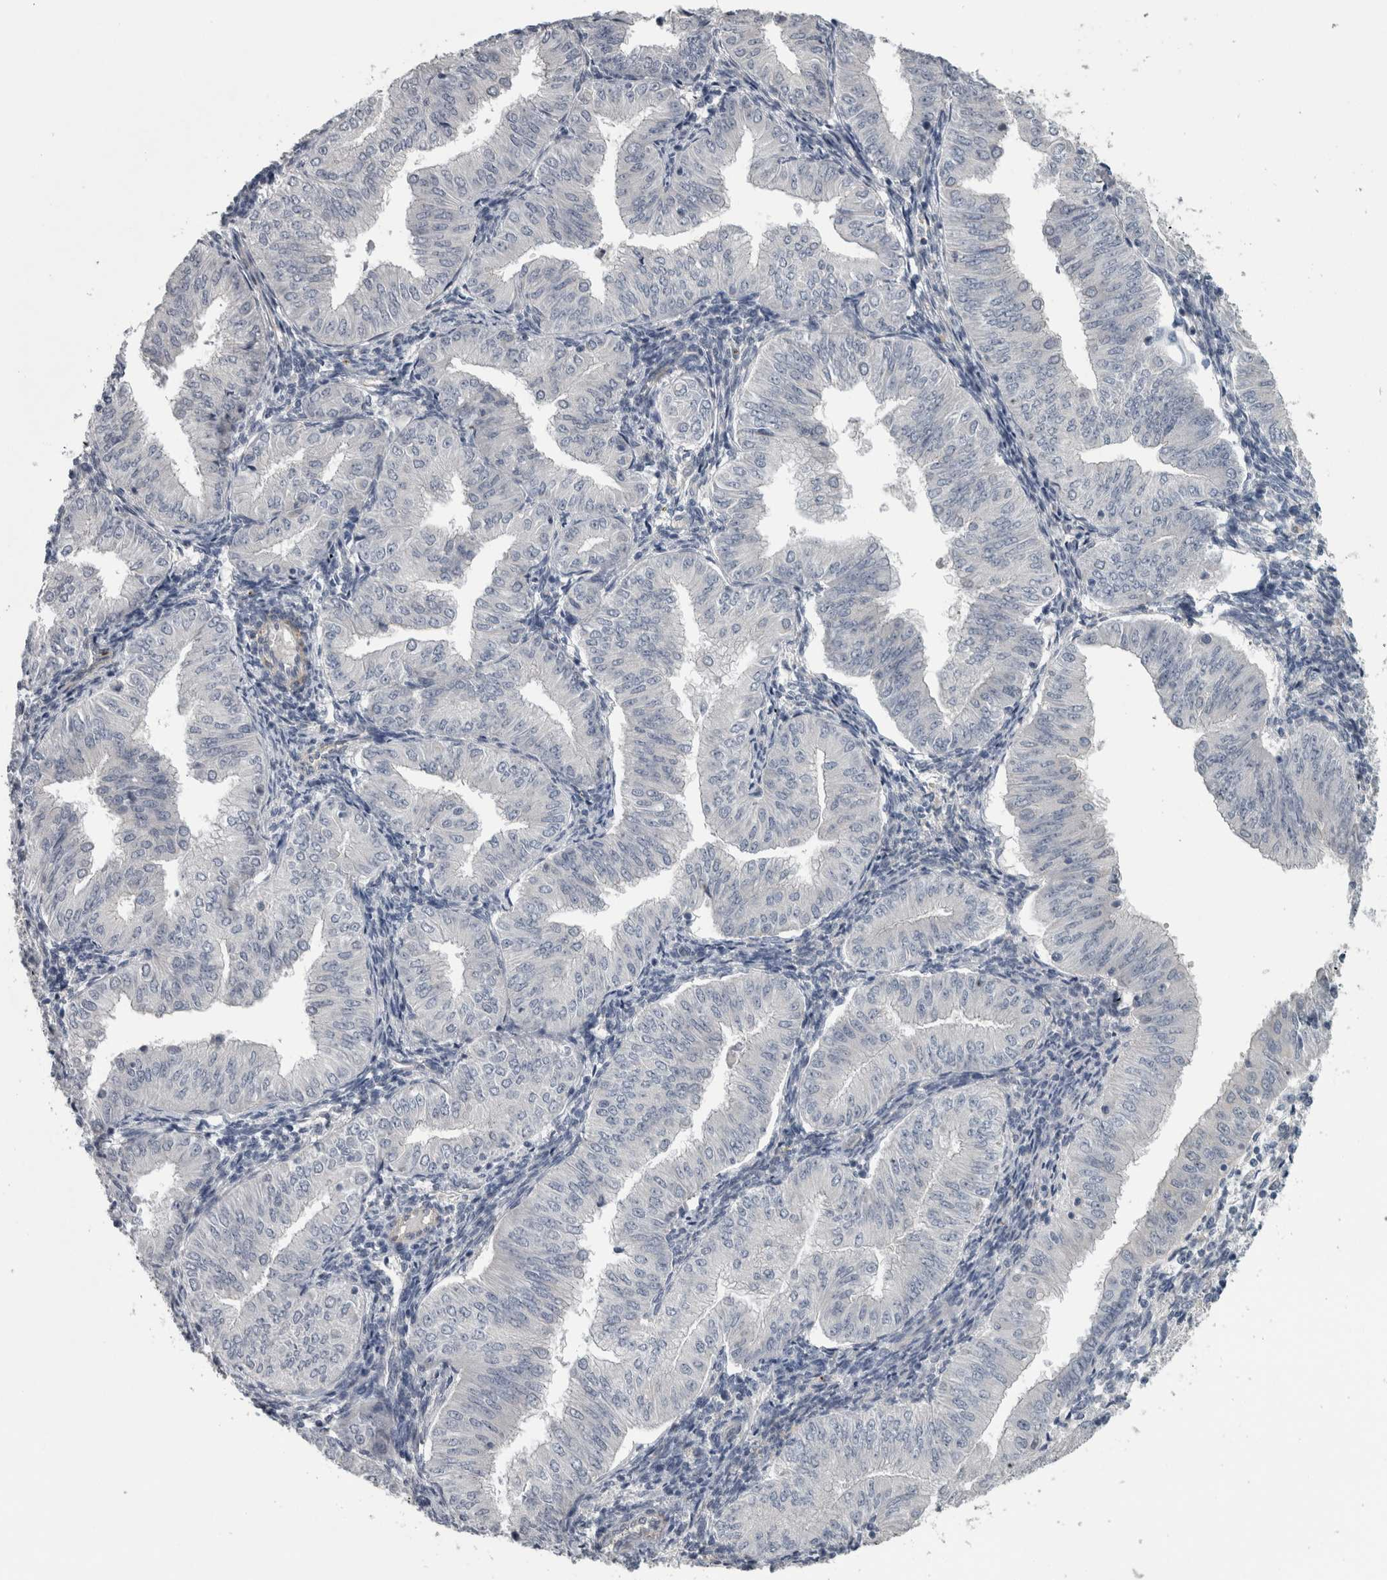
{"staining": {"intensity": "negative", "quantity": "none", "location": "none"}, "tissue": "endometrial cancer", "cell_type": "Tumor cells", "image_type": "cancer", "snomed": [{"axis": "morphology", "description": "Normal tissue, NOS"}, {"axis": "morphology", "description": "Adenocarcinoma, NOS"}, {"axis": "topography", "description": "Endometrium"}], "caption": "An image of human endometrial cancer is negative for staining in tumor cells. (Brightfield microscopy of DAB IHC at high magnification).", "gene": "NAPRT", "patient": {"sex": "female", "age": 53}}